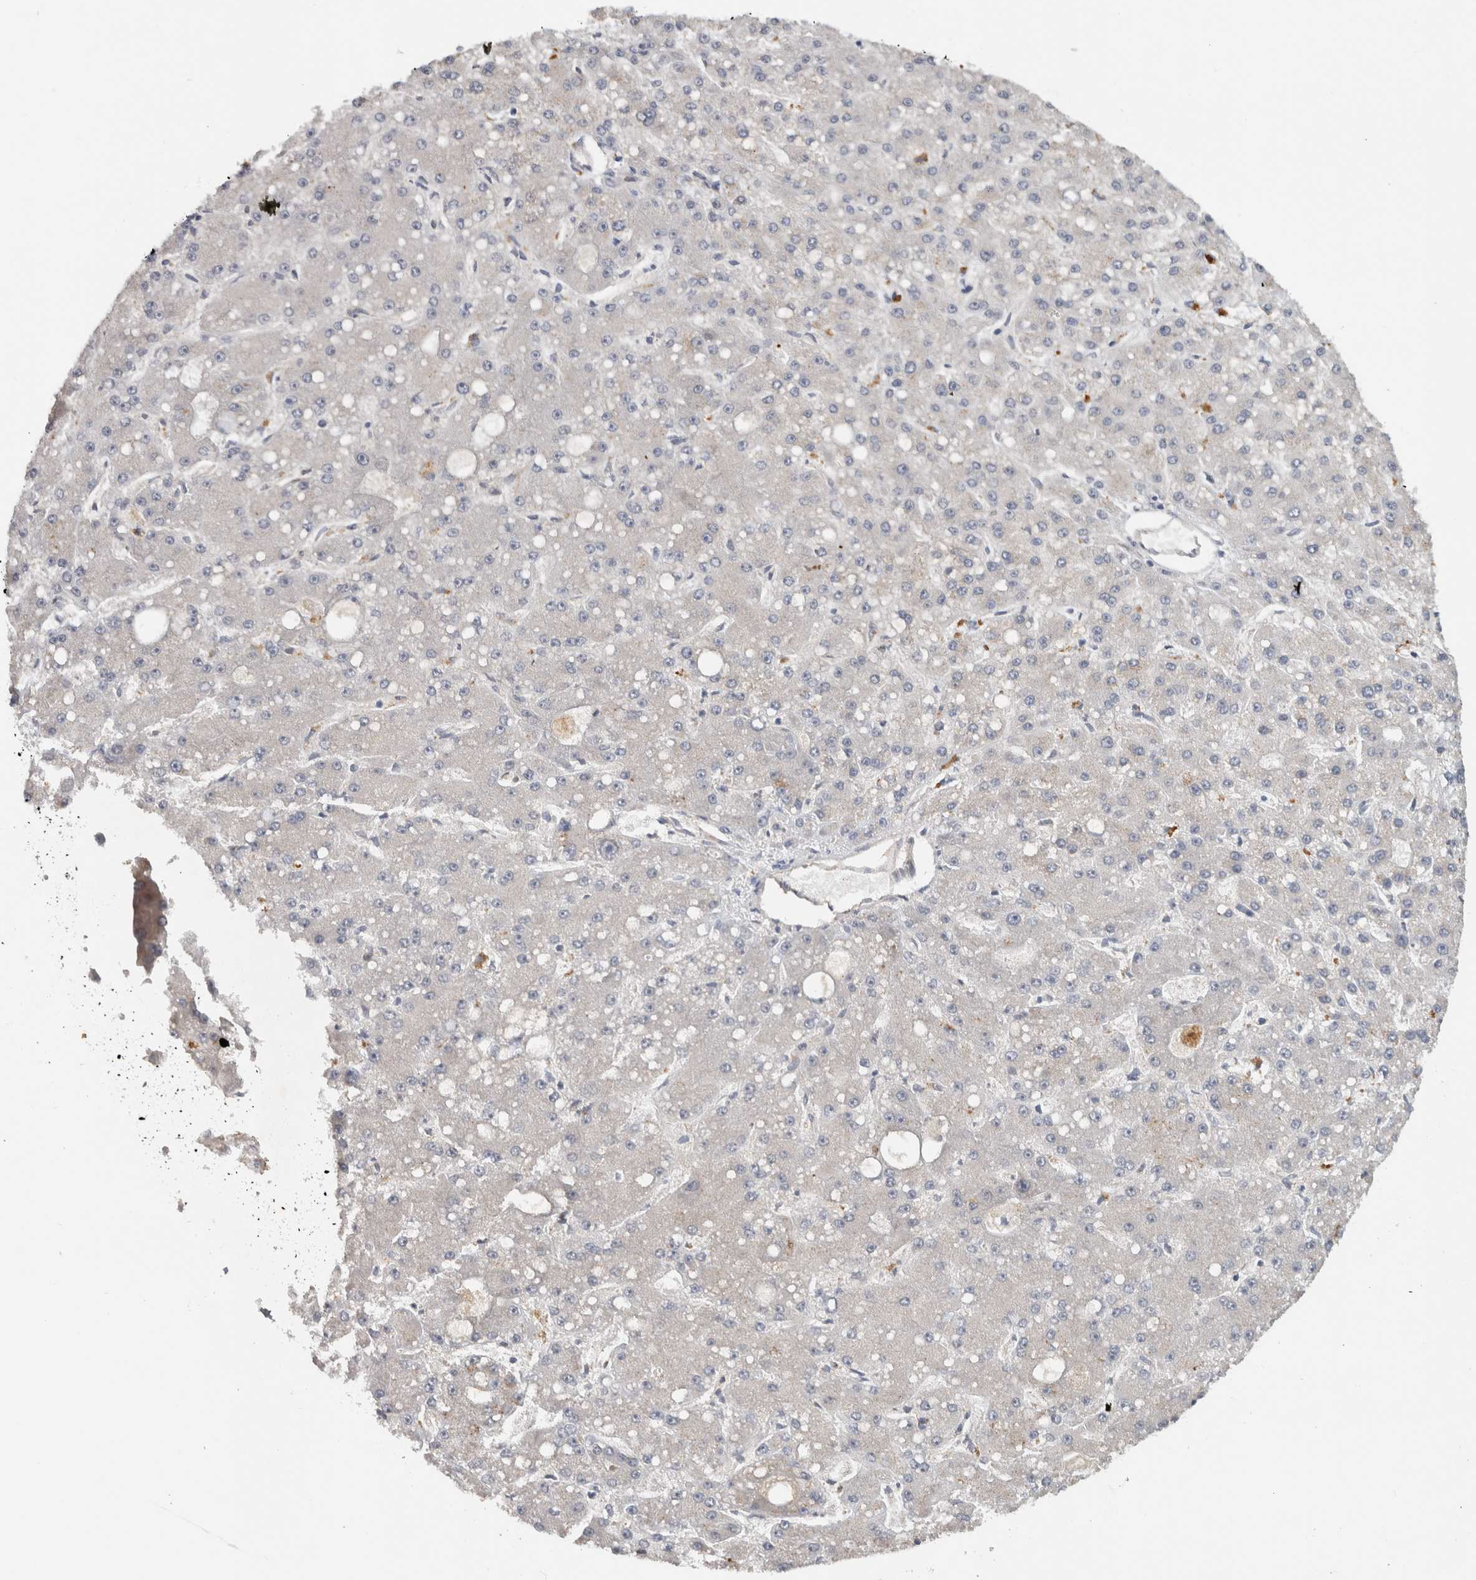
{"staining": {"intensity": "negative", "quantity": "none", "location": "none"}, "tissue": "liver cancer", "cell_type": "Tumor cells", "image_type": "cancer", "snomed": [{"axis": "morphology", "description": "Carcinoma, Hepatocellular, NOS"}, {"axis": "topography", "description": "Liver"}], "caption": "Immunohistochemistry photomicrograph of human liver cancer stained for a protein (brown), which demonstrates no positivity in tumor cells.", "gene": "PRXL2A", "patient": {"sex": "male", "age": 67}}